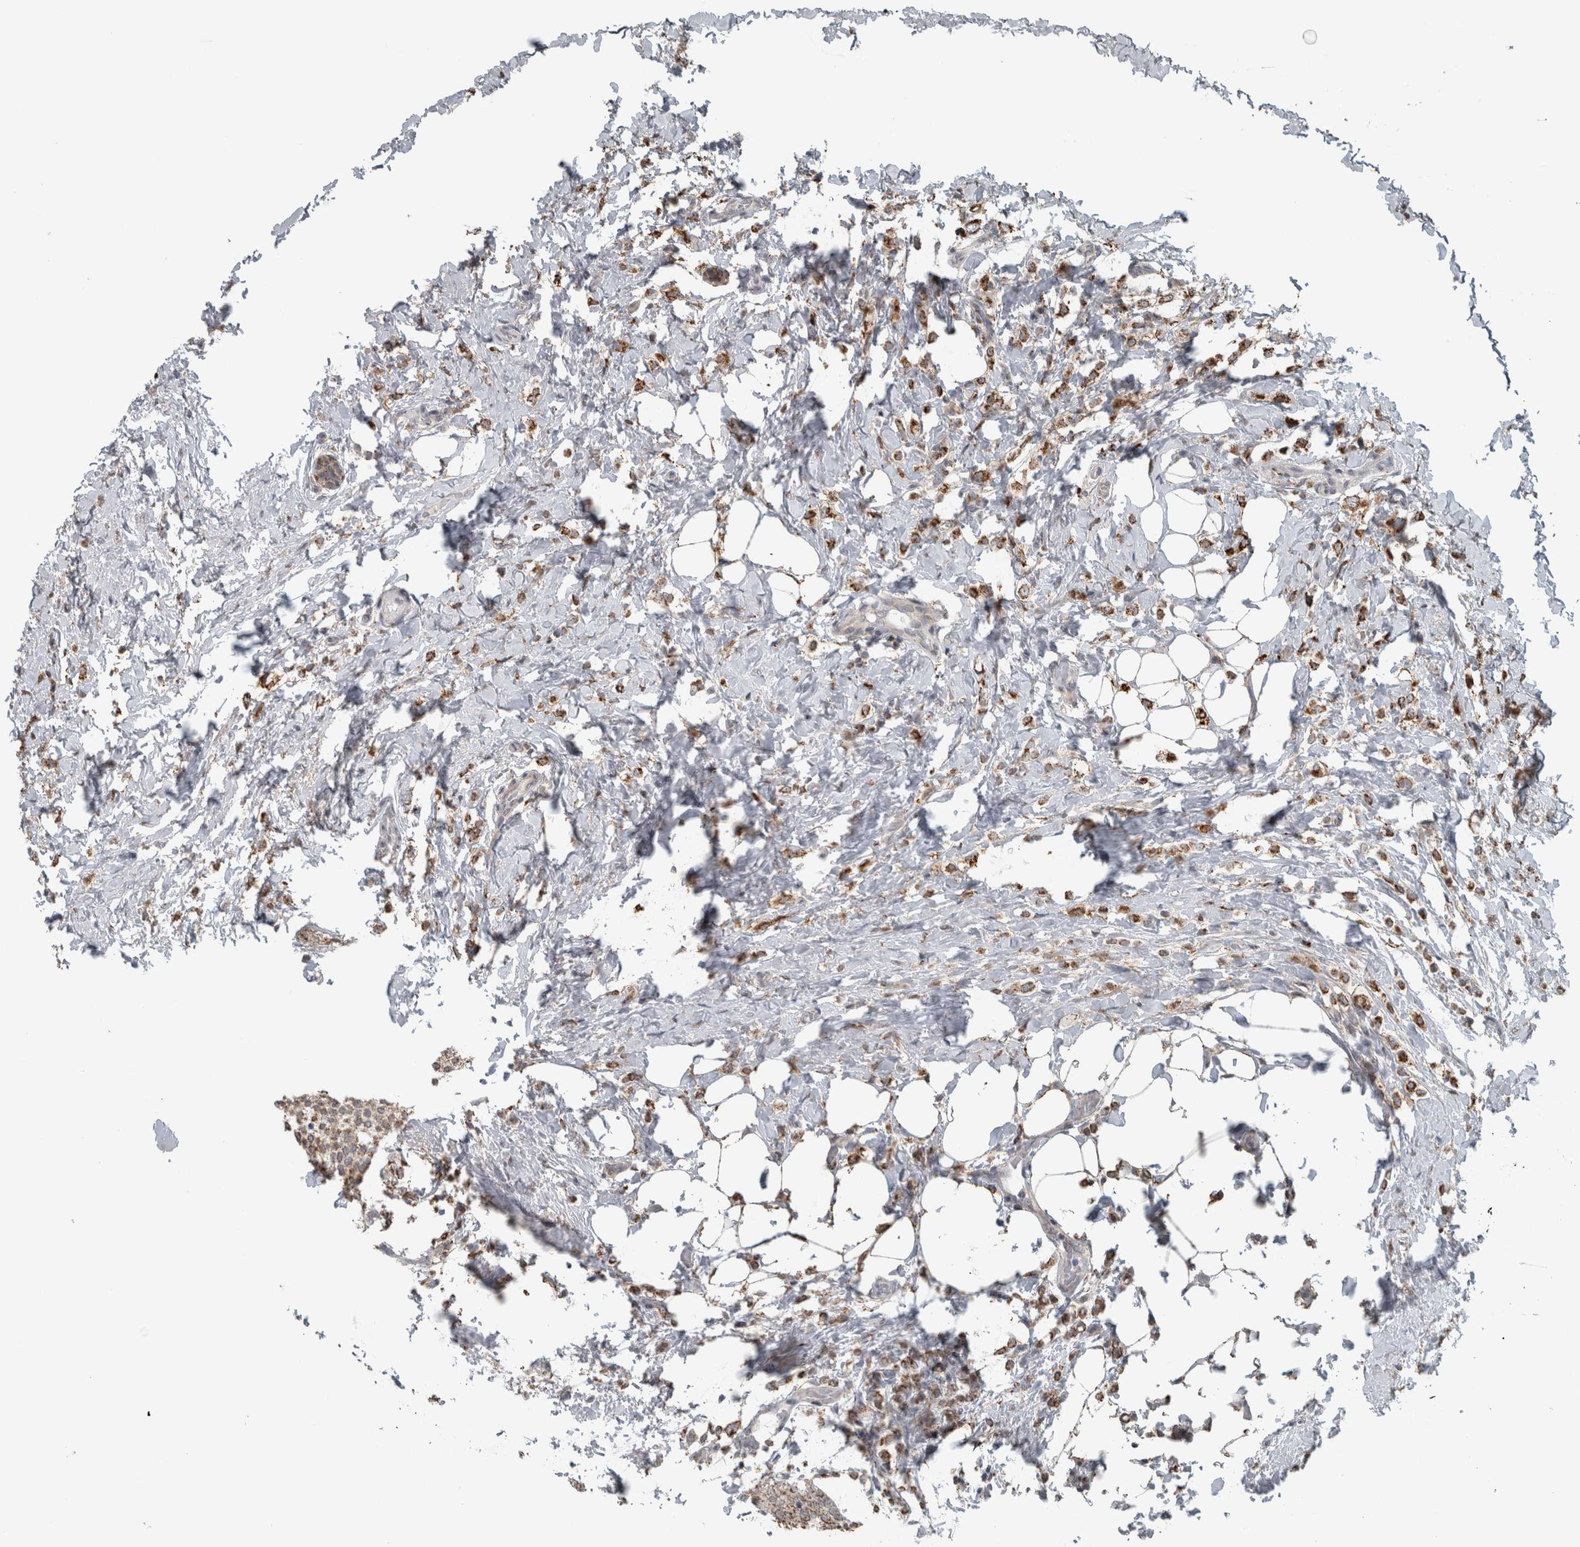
{"staining": {"intensity": "moderate", "quantity": ">75%", "location": "cytoplasmic/membranous"}, "tissue": "breast cancer", "cell_type": "Tumor cells", "image_type": "cancer", "snomed": [{"axis": "morphology", "description": "Lobular carcinoma"}, {"axis": "topography", "description": "Breast"}], "caption": "Lobular carcinoma (breast) stained with DAB (3,3'-diaminobenzidine) immunohistochemistry (IHC) reveals medium levels of moderate cytoplasmic/membranous positivity in approximately >75% of tumor cells.", "gene": "ACSF2", "patient": {"sex": "female", "age": 50}}